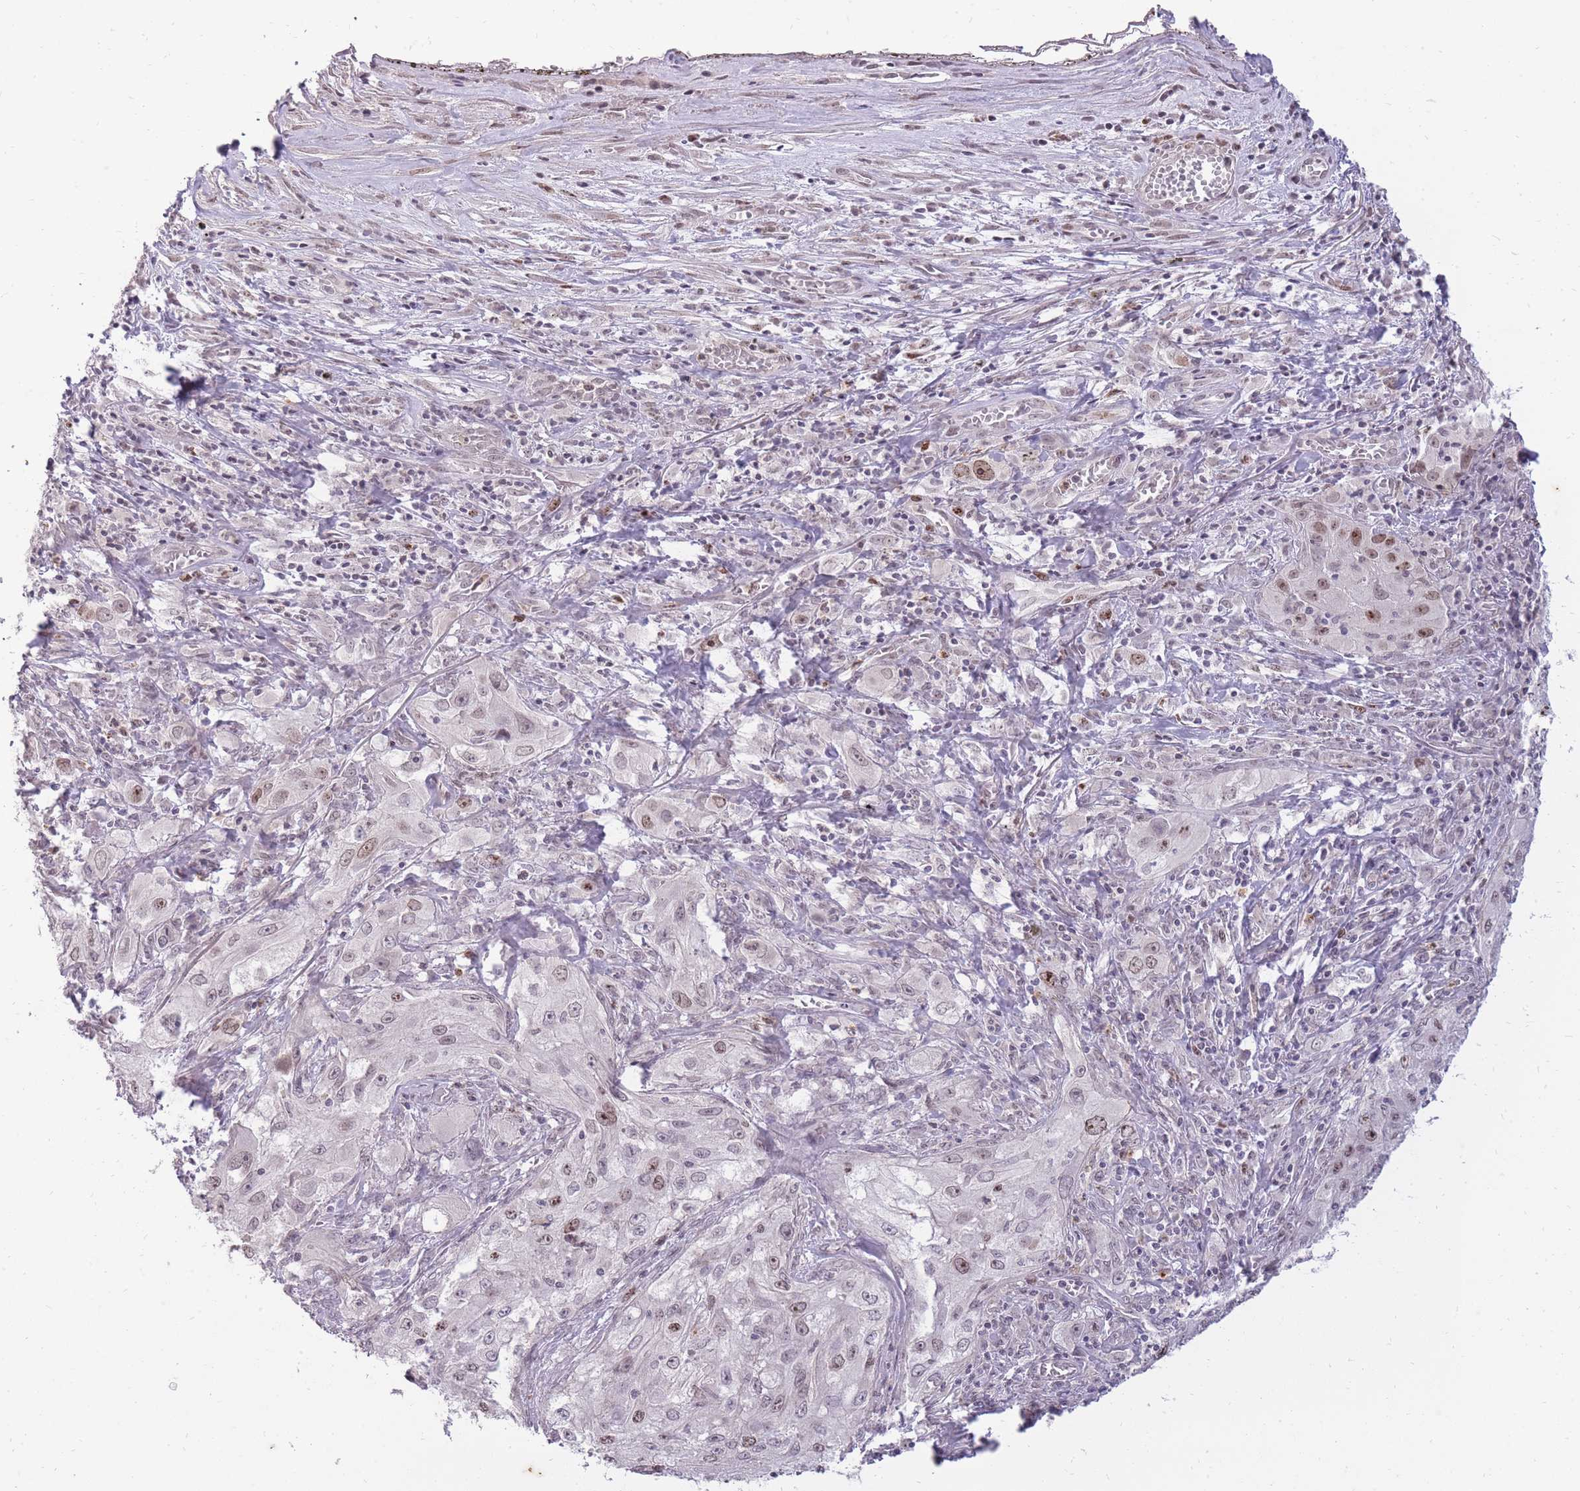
{"staining": {"intensity": "moderate", "quantity": "25%-75%", "location": "nuclear"}, "tissue": "lung cancer", "cell_type": "Tumor cells", "image_type": "cancer", "snomed": [{"axis": "morphology", "description": "Squamous cell carcinoma, NOS"}, {"axis": "topography", "description": "Lung"}], "caption": "Squamous cell carcinoma (lung) stained for a protein (brown) reveals moderate nuclear positive staining in about 25%-75% of tumor cells.", "gene": "TIGD1", "patient": {"sex": "female", "age": 69}}